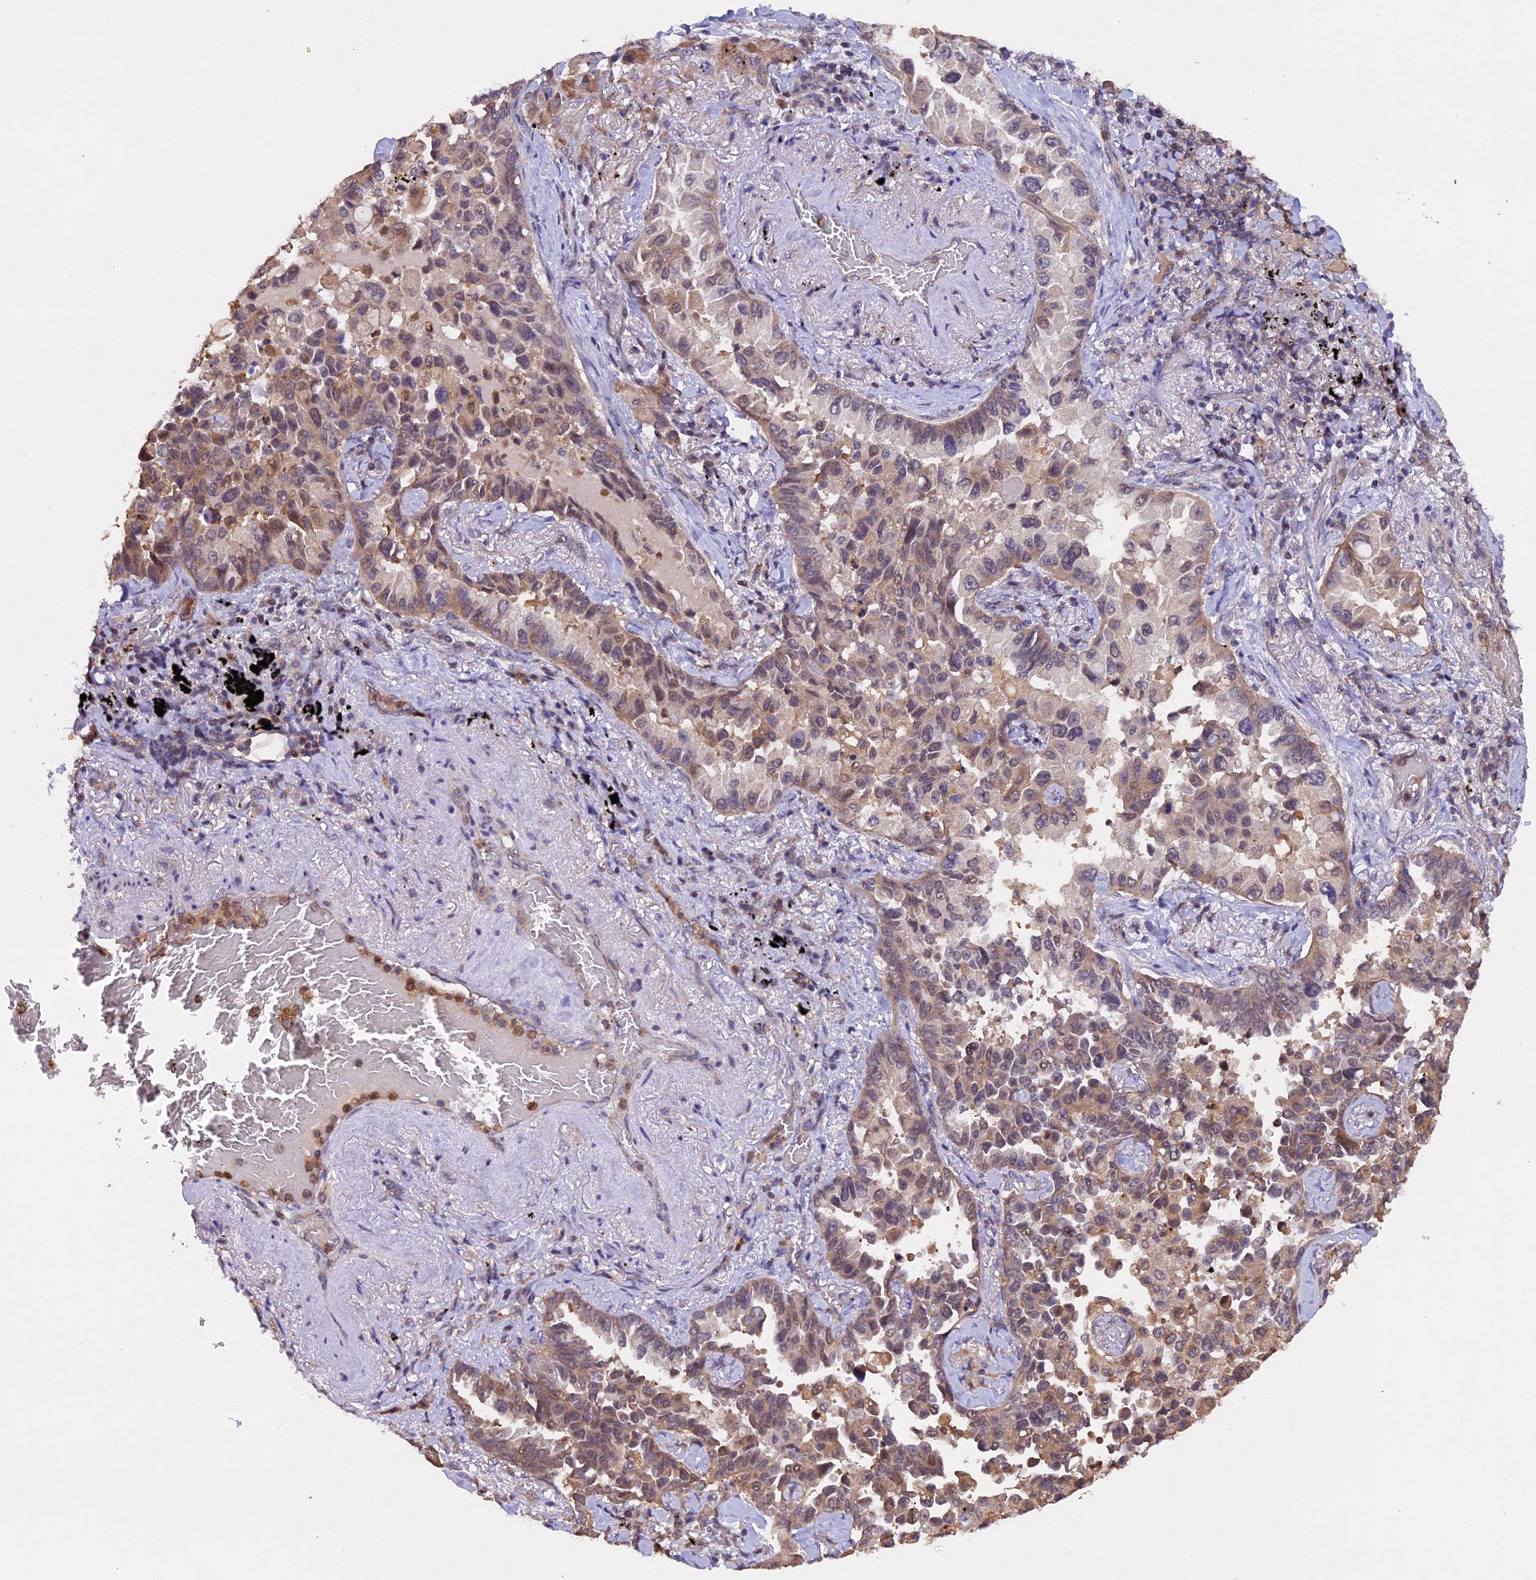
{"staining": {"intensity": "weak", "quantity": ">75%", "location": "cytoplasmic/membranous"}, "tissue": "lung cancer", "cell_type": "Tumor cells", "image_type": "cancer", "snomed": [{"axis": "morphology", "description": "Adenocarcinoma, NOS"}, {"axis": "topography", "description": "Lung"}], "caption": "Weak cytoplasmic/membranous protein staining is present in approximately >75% of tumor cells in lung adenocarcinoma.", "gene": "PKD2L2", "patient": {"sex": "female", "age": 67}}